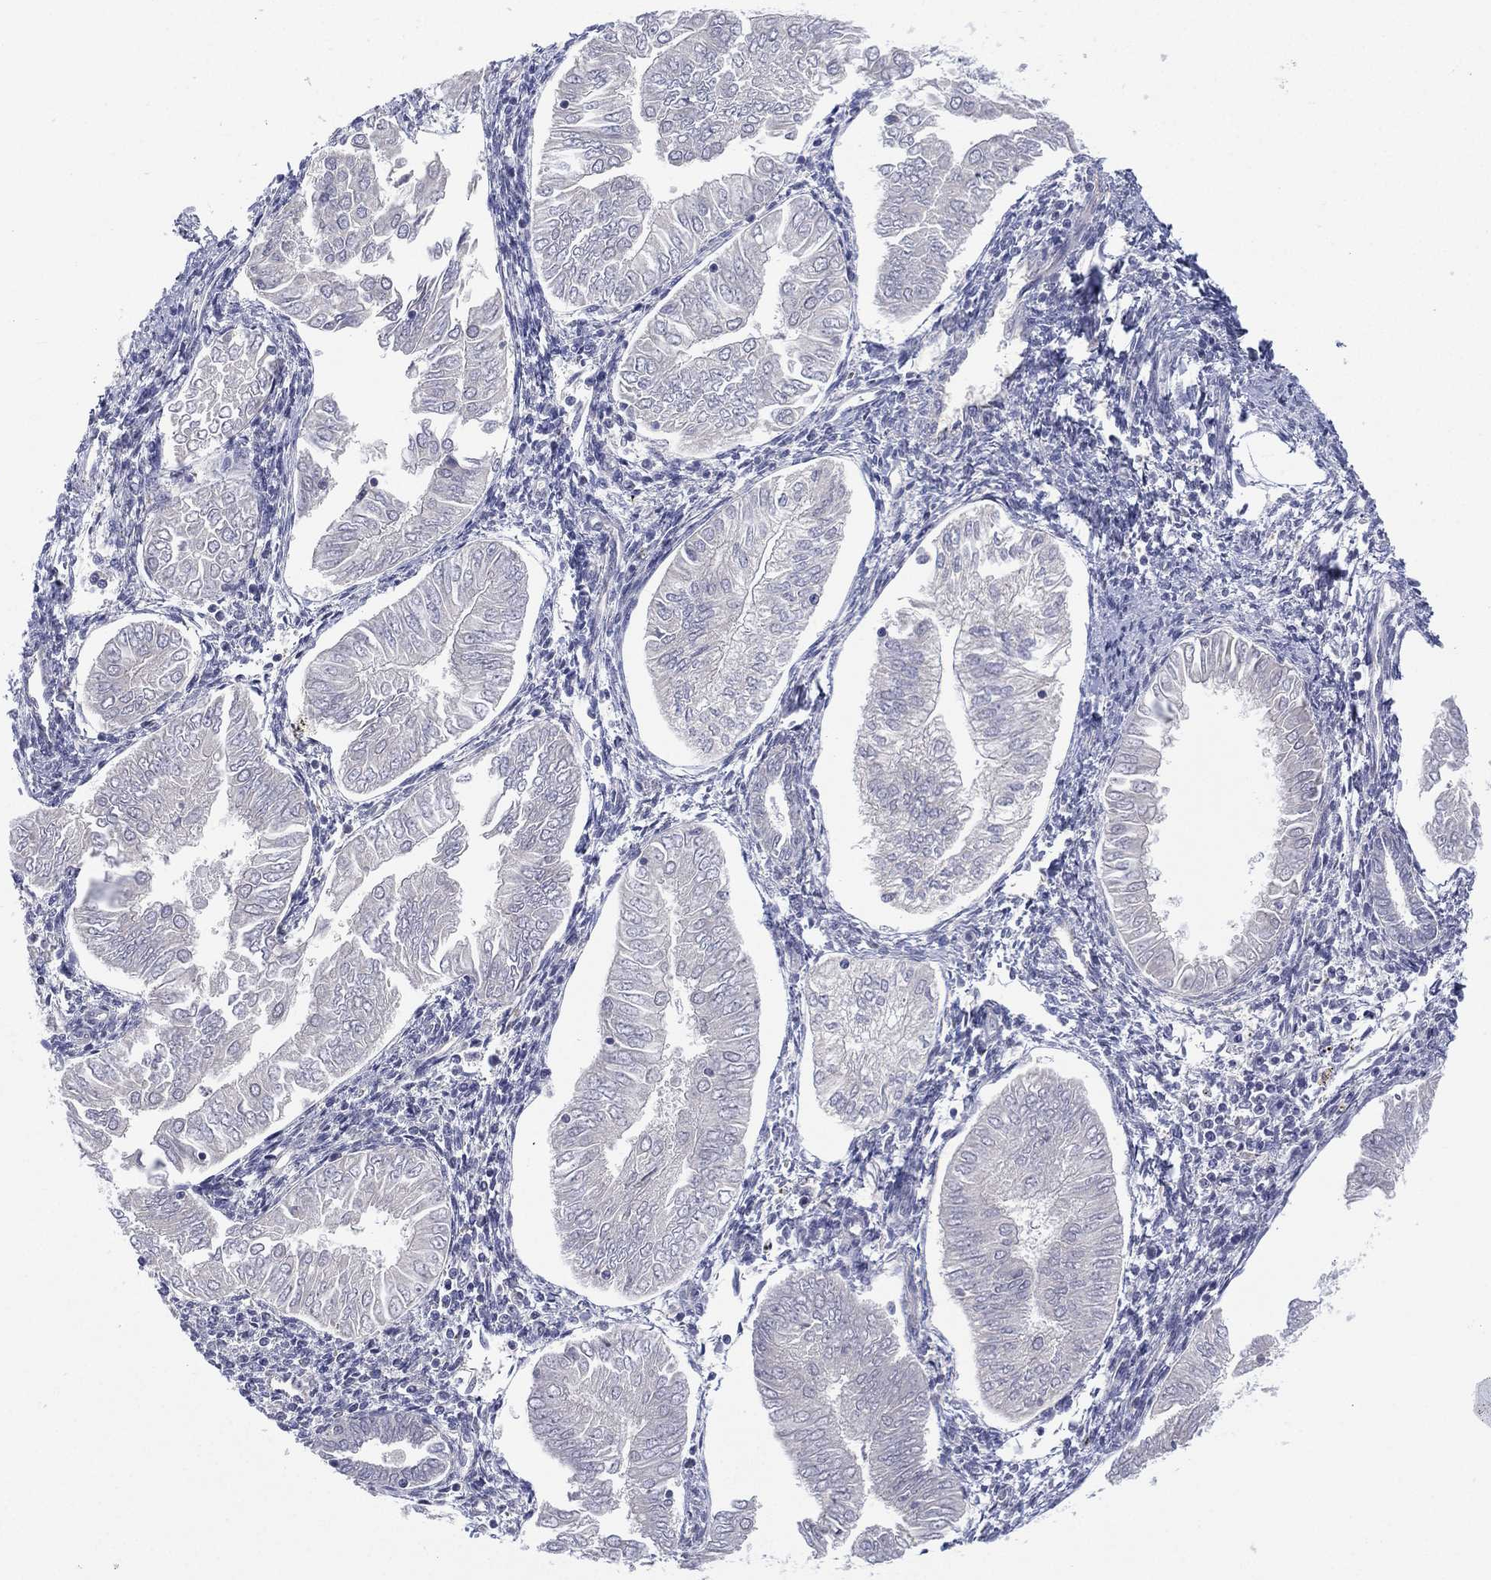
{"staining": {"intensity": "negative", "quantity": "none", "location": "none"}, "tissue": "endometrial cancer", "cell_type": "Tumor cells", "image_type": "cancer", "snomed": [{"axis": "morphology", "description": "Adenocarcinoma, NOS"}, {"axis": "topography", "description": "Endometrium"}], "caption": "Protein analysis of endometrial cancer (adenocarcinoma) demonstrates no significant staining in tumor cells.", "gene": "CYP2D6", "patient": {"sex": "female", "age": 53}}